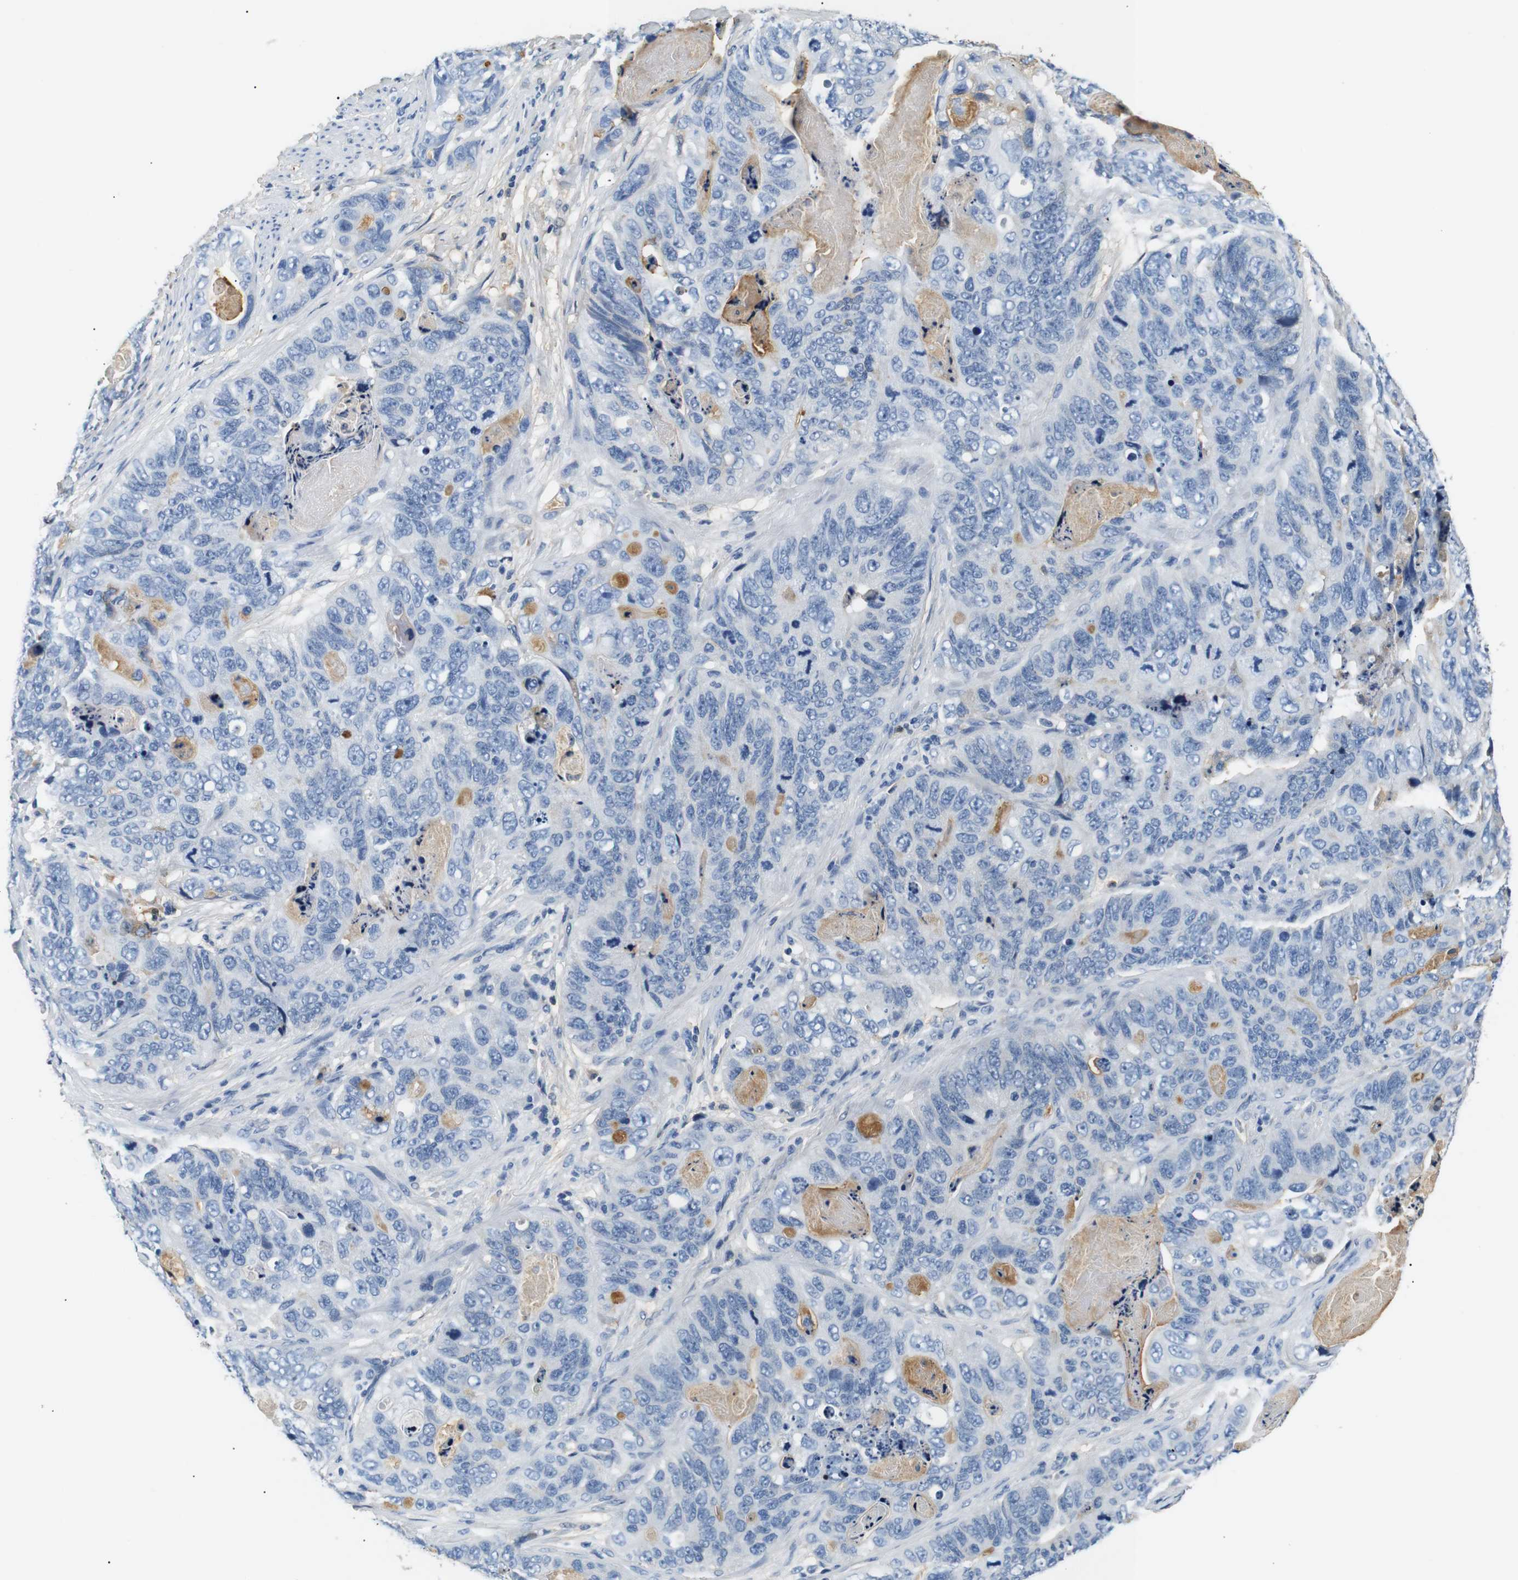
{"staining": {"intensity": "negative", "quantity": "none", "location": "none"}, "tissue": "stomach cancer", "cell_type": "Tumor cells", "image_type": "cancer", "snomed": [{"axis": "morphology", "description": "Adenocarcinoma, NOS"}, {"axis": "topography", "description": "Stomach"}], "caption": "Tumor cells show no significant protein expression in stomach cancer (adenocarcinoma). (Immunohistochemistry (ihc), brightfield microscopy, high magnification).", "gene": "LHCGR", "patient": {"sex": "female", "age": 89}}